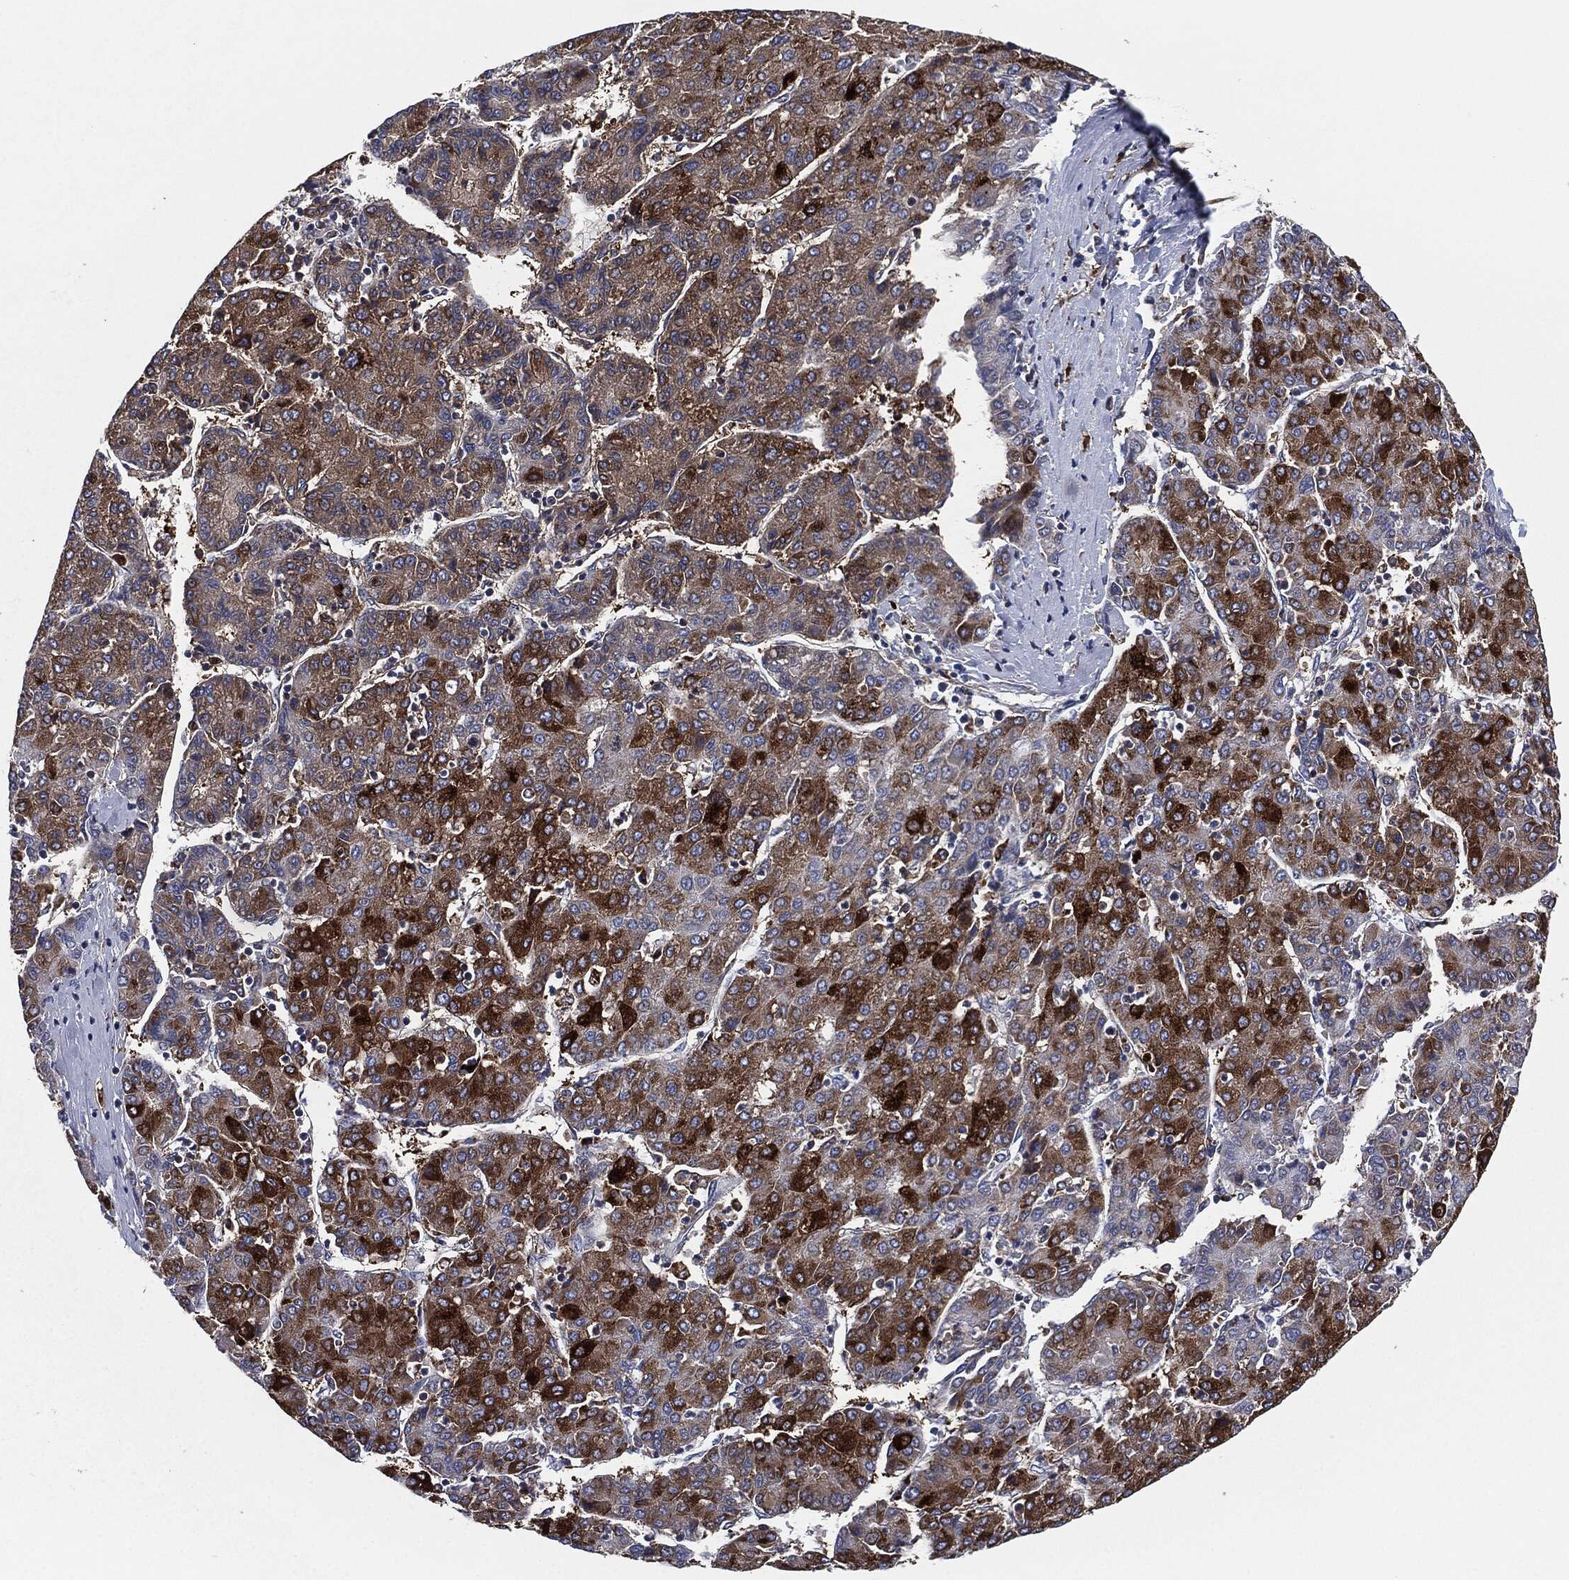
{"staining": {"intensity": "strong", "quantity": "25%-75%", "location": "cytoplasmic/membranous"}, "tissue": "liver cancer", "cell_type": "Tumor cells", "image_type": "cancer", "snomed": [{"axis": "morphology", "description": "Carcinoma, Hepatocellular, NOS"}, {"axis": "topography", "description": "Liver"}], "caption": "Hepatocellular carcinoma (liver) tissue exhibits strong cytoplasmic/membranous positivity in approximately 25%-75% of tumor cells, visualized by immunohistochemistry.", "gene": "TMEM11", "patient": {"sex": "male", "age": 65}}